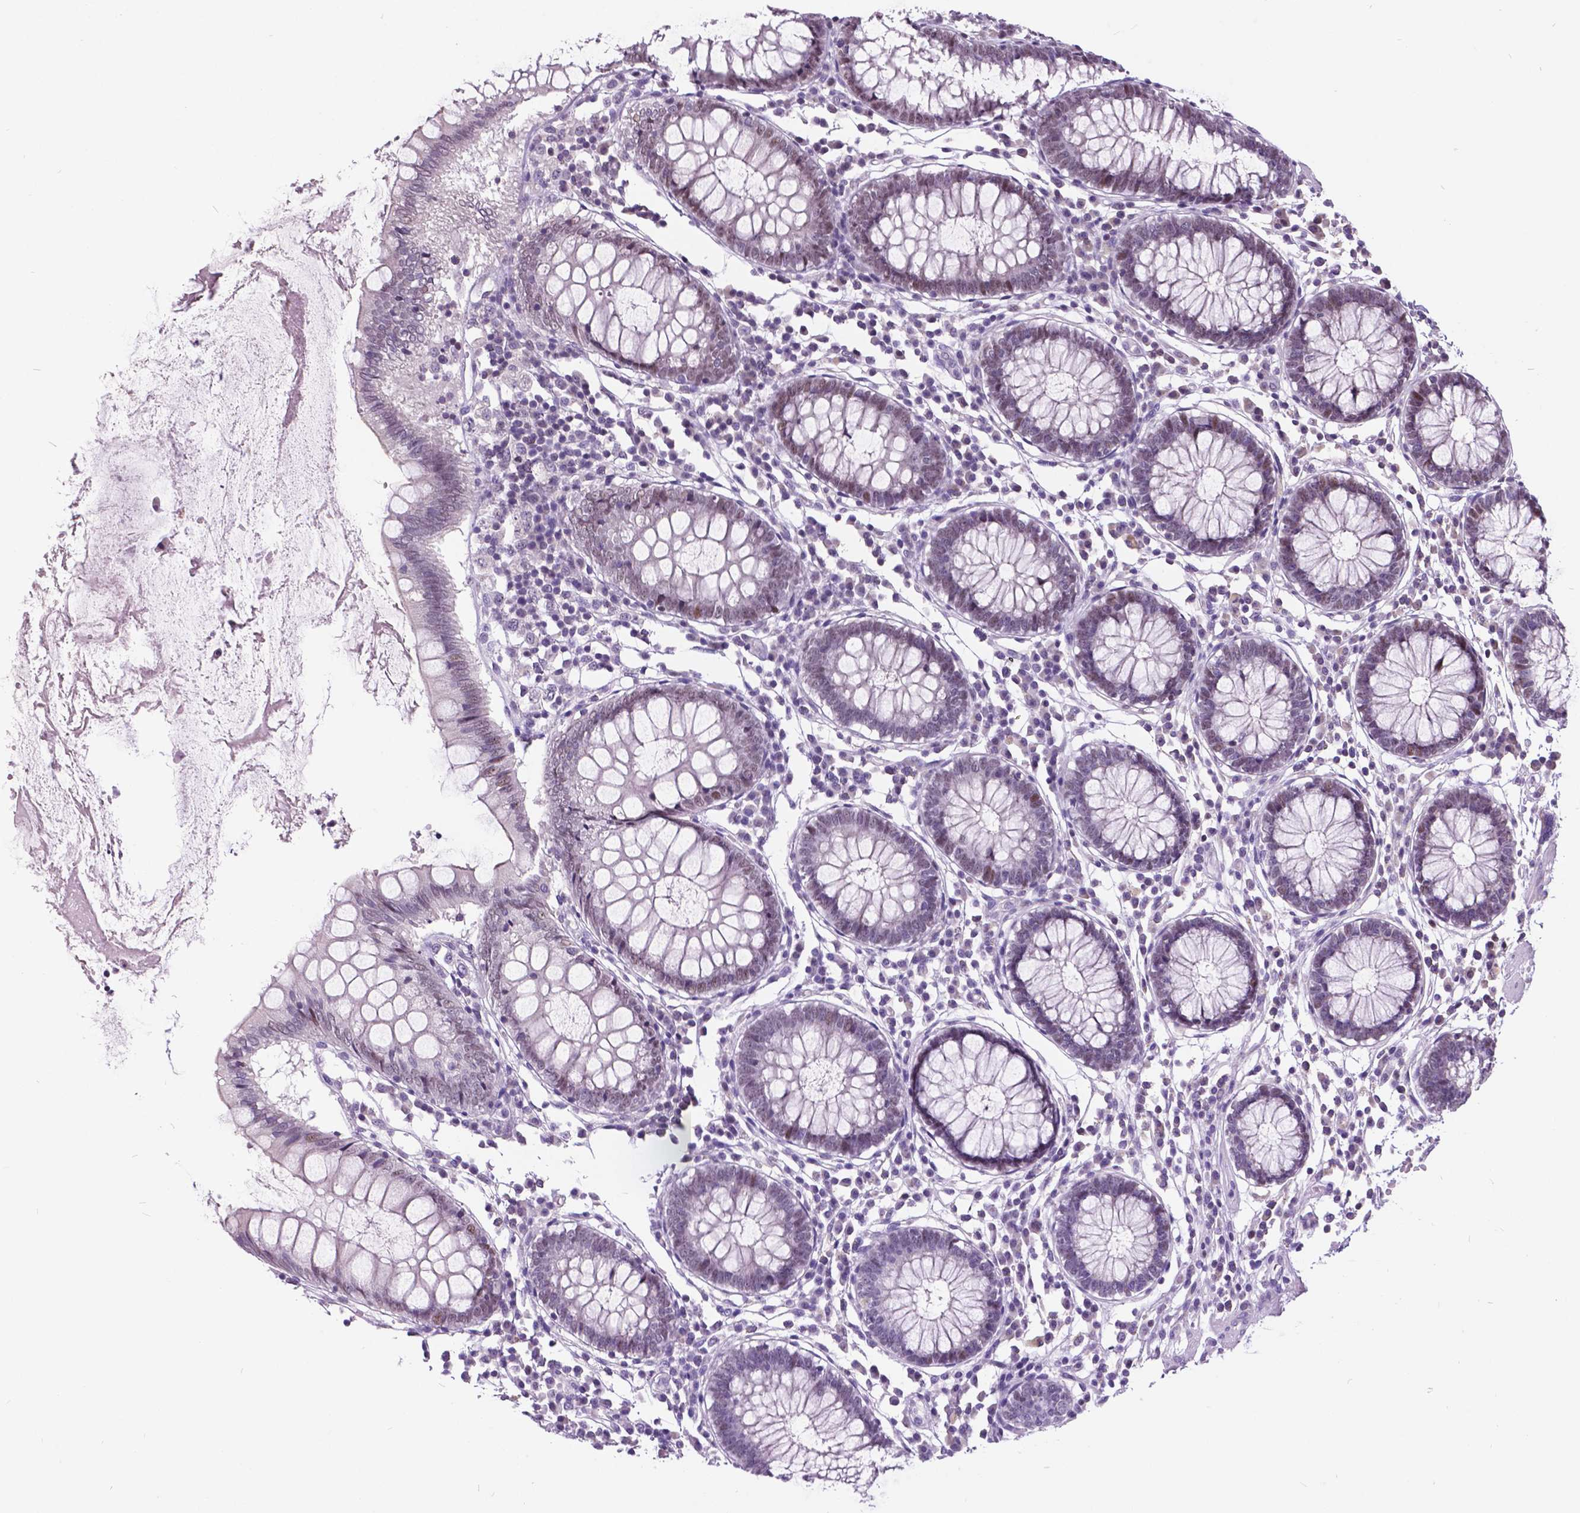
{"staining": {"intensity": "negative", "quantity": "none", "location": "none"}, "tissue": "colon", "cell_type": "Endothelial cells", "image_type": "normal", "snomed": [{"axis": "morphology", "description": "Normal tissue, NOS"}, {"axis": "morphology", "description": "Adenocarcinoma, NOS"}, {"axis": "topography", "description": "Colon"}], "caption": "Photomicrograph shows no protein staining in endothelial cells of unremarkable colon. (Immunohistochemistry, brightfield microscopy, high magnification).", "gene": "DPF3", "patient": {"sex": "male", "age": 83}}